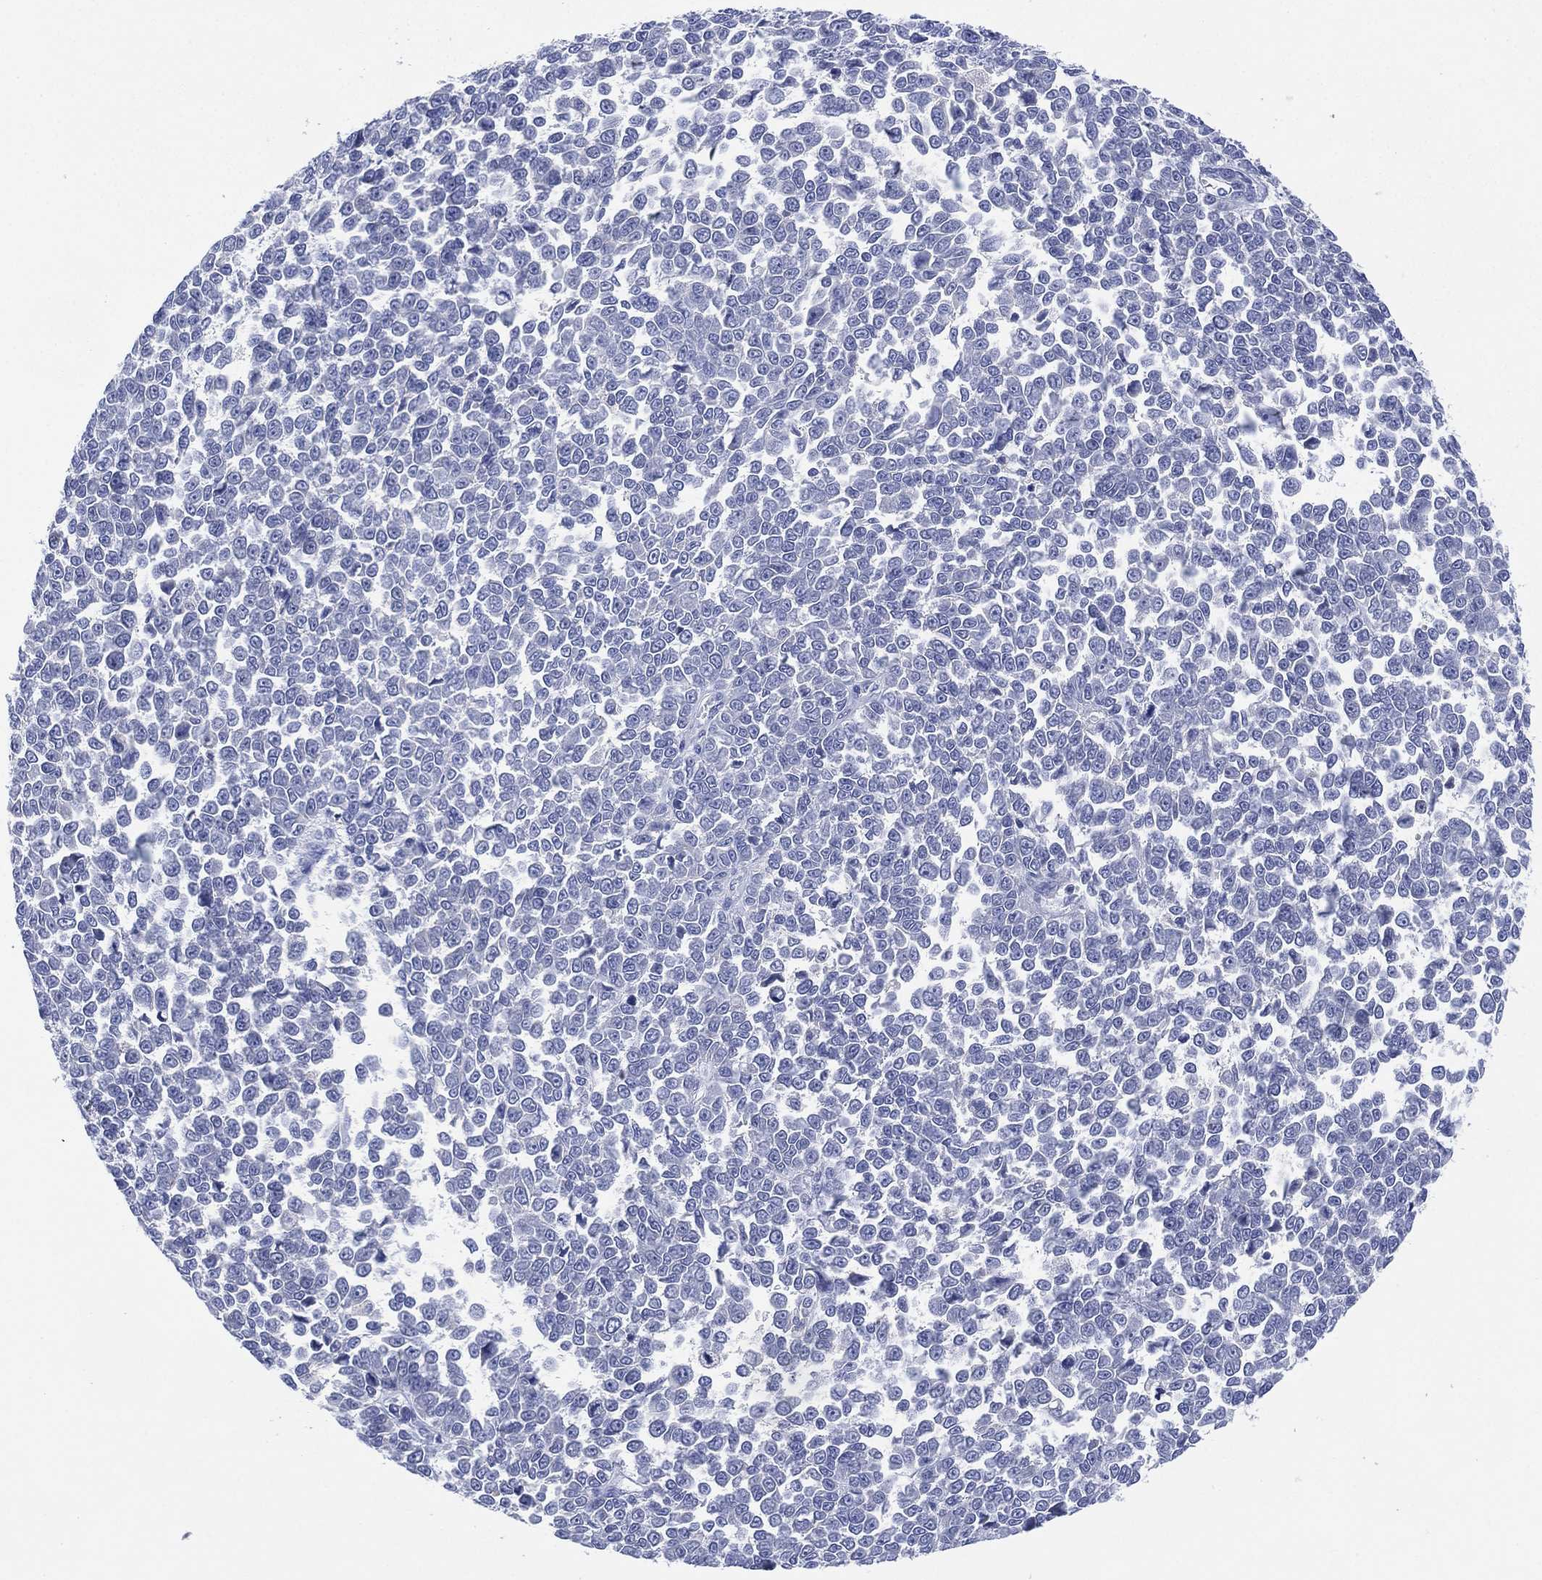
{"staining": {"intensity": "negative", "quantity": "none", "location": "none"}, "tissue": "melanoma", "cell_type": "Tumor cells", "image_type": "cancer", "snomed": [{"axis": "morphology", "description": "Malignant melanoma, NOS"}, {"axis": "topography", "description": "Skin"}], "caption": "Image shows no significant protein expression in tumor cells of melanoma. Brightfield microscopy of IHC stained with DAB (brown) and hematoxylin (blue), captured at high magnification.", "gene": "CHRNA3", "patient": {"sex": "female", "age": 95}}